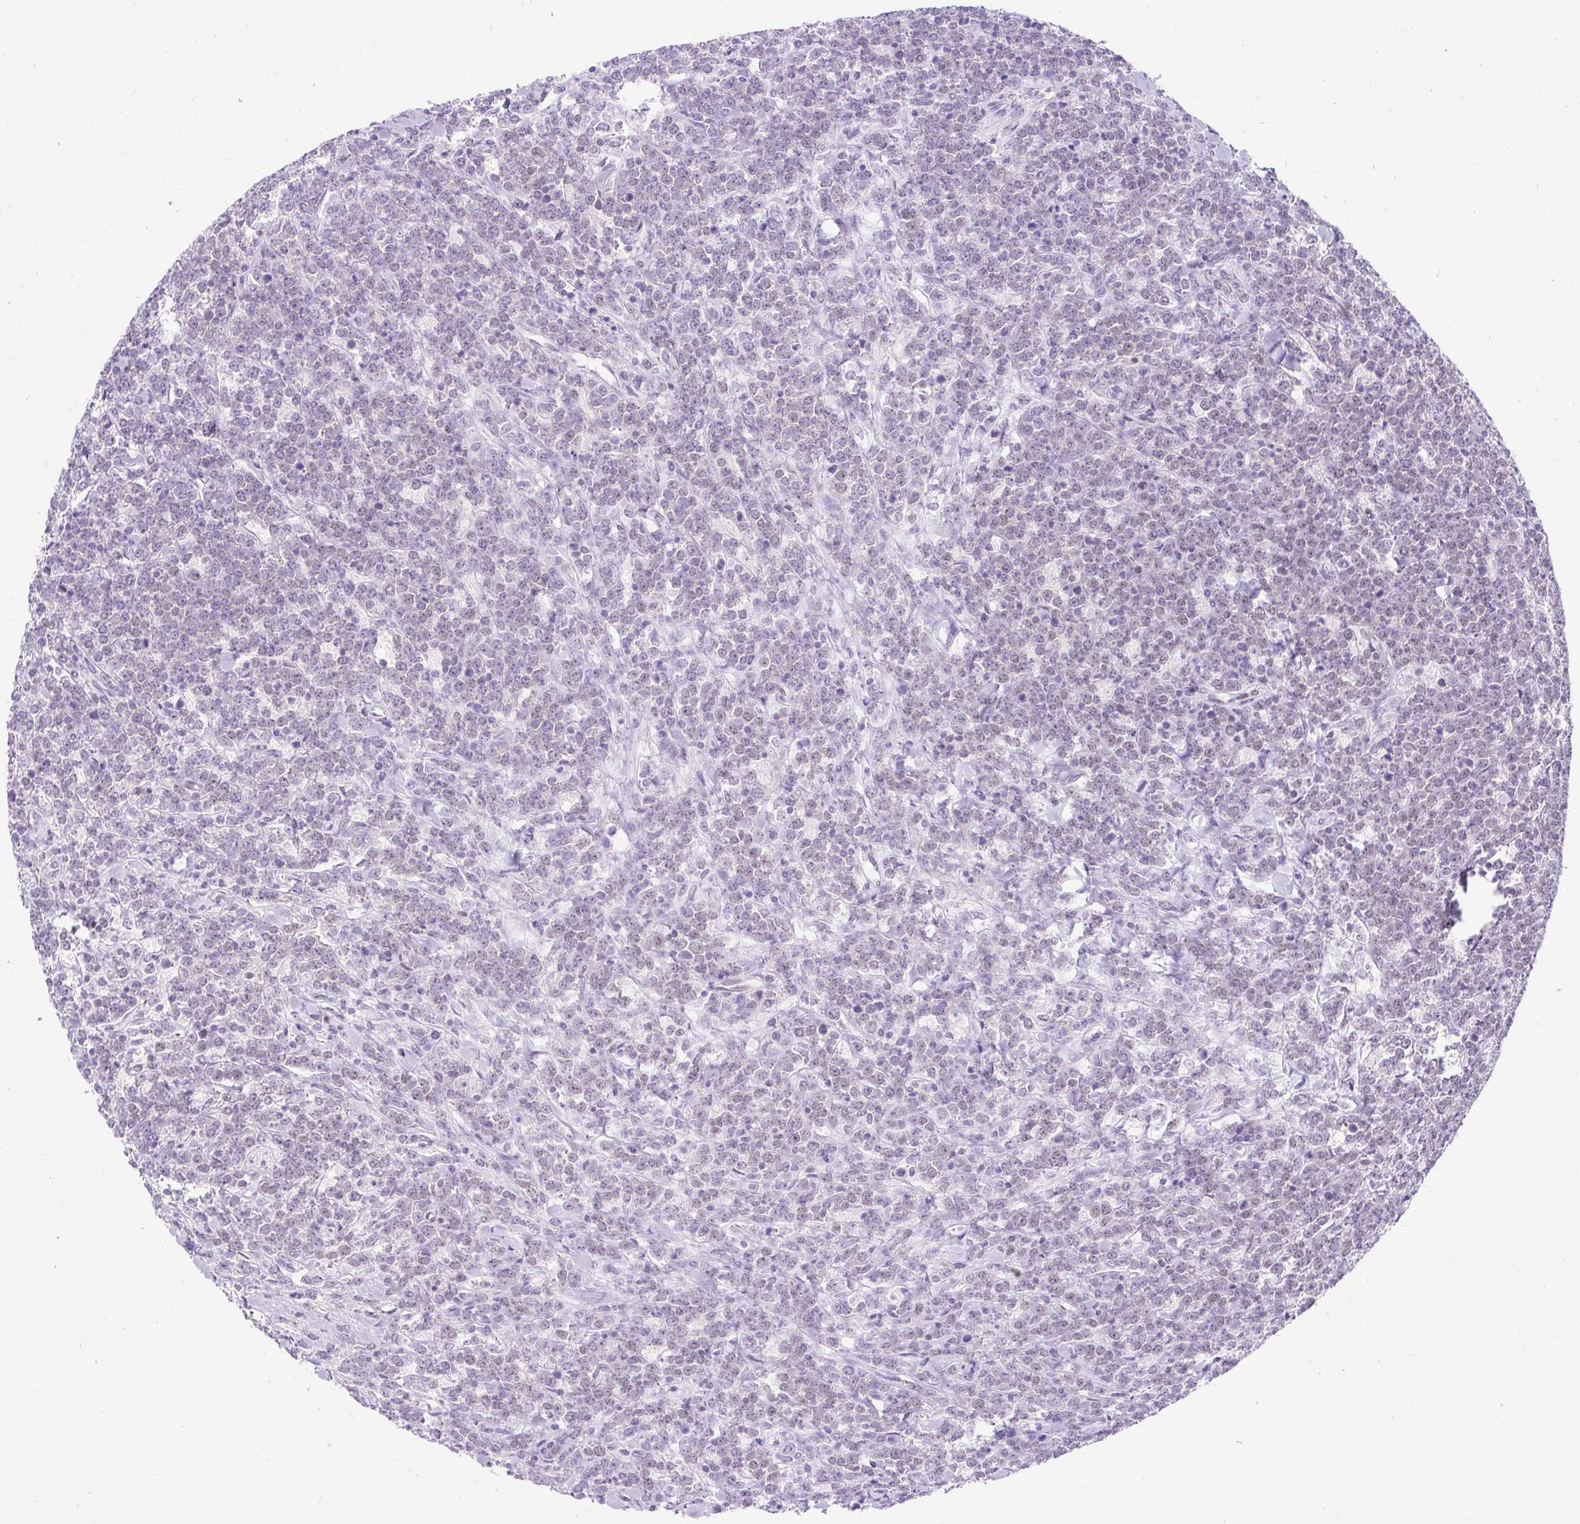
{"staining": {"intensity": "weak", "quantity": "<25%", "location": "nuclear"}, "tissue": "lymphoma", "cell_type": "Tumor cells", "image_type": "cancer", "snomed": [{"axis": "morphology", "description": "Malignant lymphoma, non-Hodgkin's type, High grade"}, {"axis": "topography", "description": "Small intestine"}], "caption": "Immunohistochemistry of malignant lymphoma, non-Hodgkin's type (high-grade) shows no expression in tumor cells.", "gene": "PLCXD2", "patient": {"sex": "male", "age": 8}}